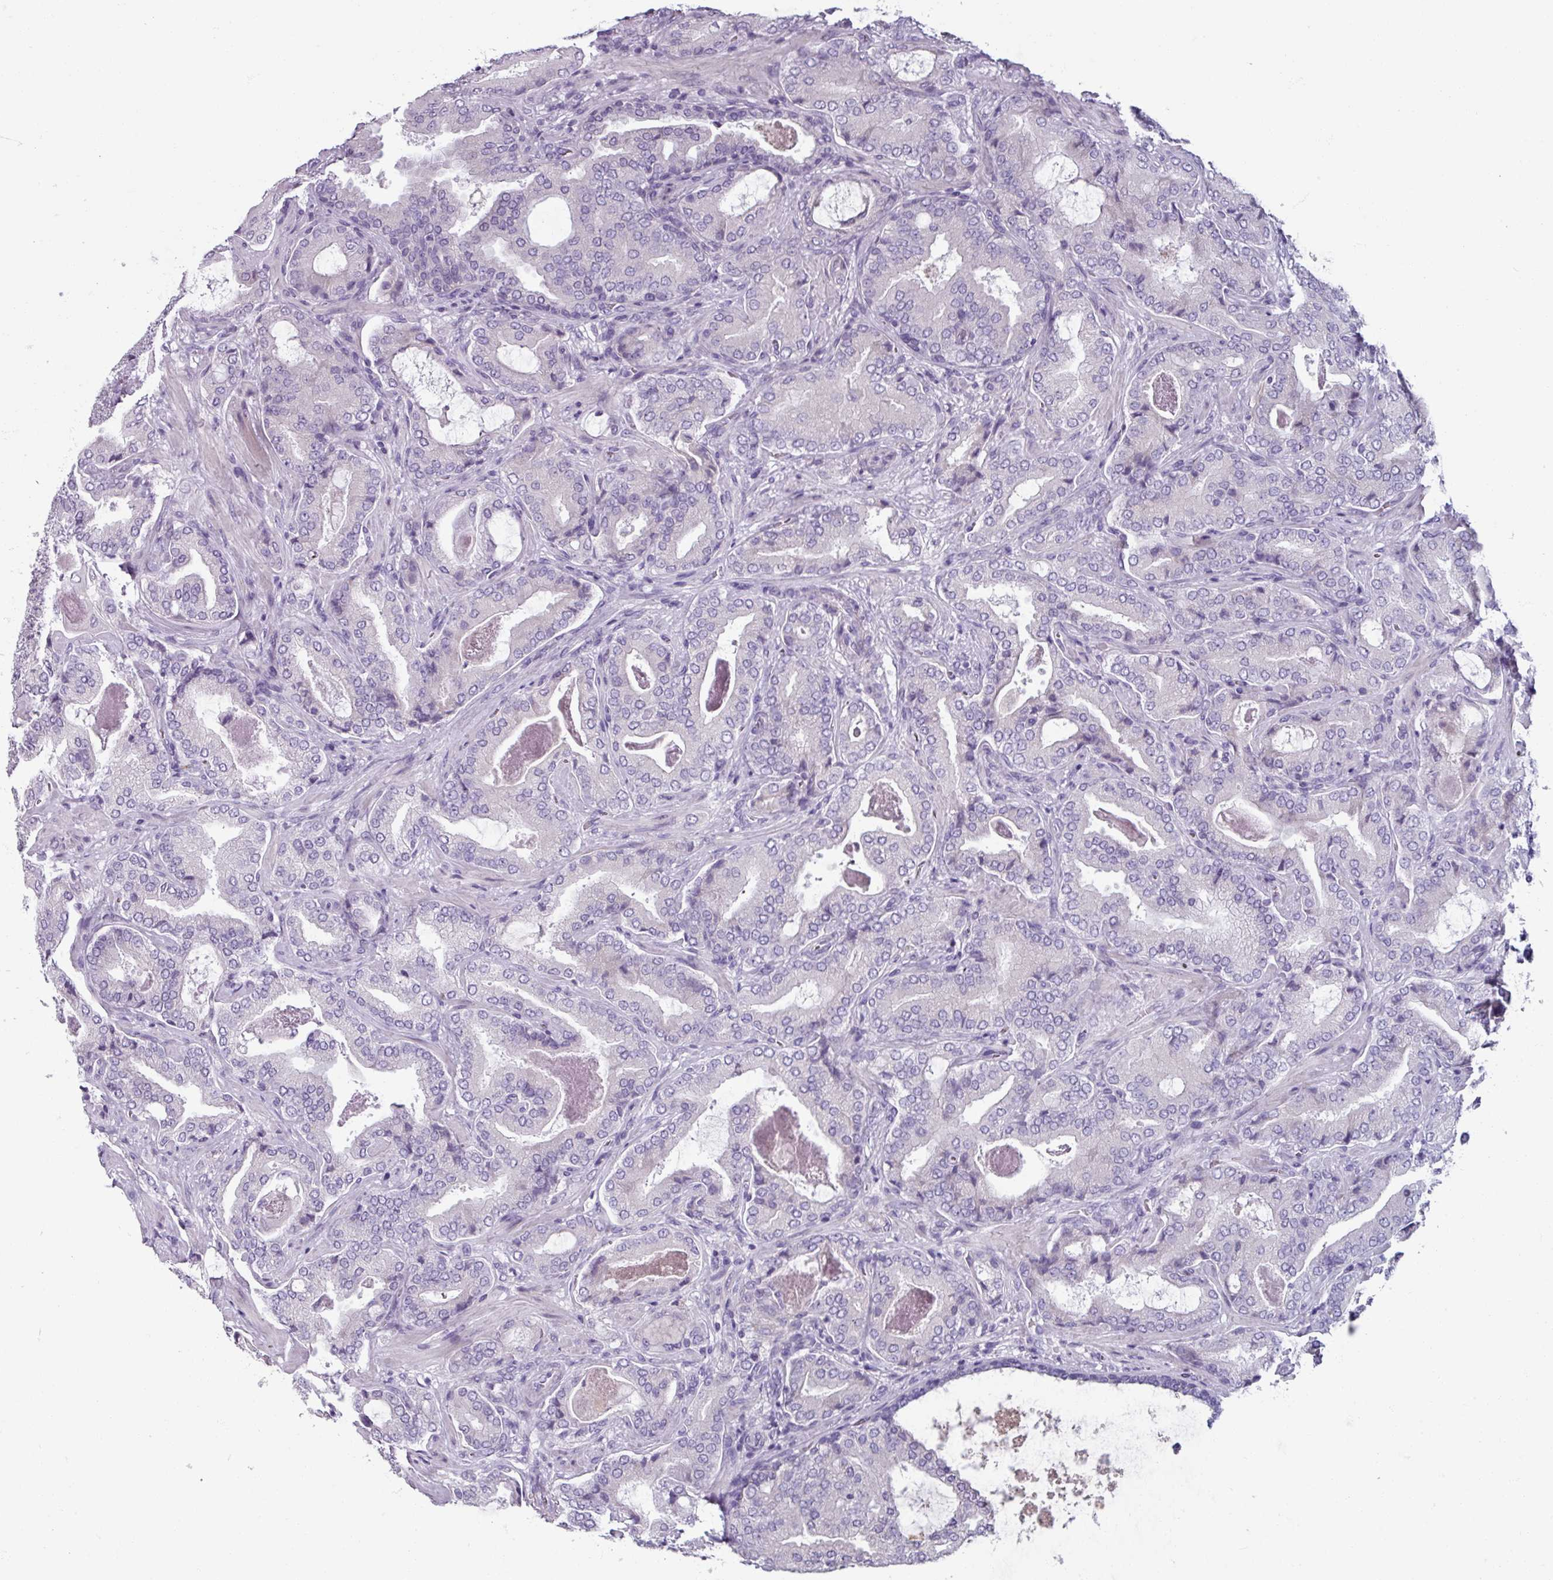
{"staining": {"intensity": "negative", "quantity": "none", "location": "none"}, "tissue": "prostate cancer", "cell_type": "Tumor cells", "image_type": "cancer", "snomed": [{"axis": "morphology", "description": "Adenocarcinoma, High grade"}, {"axis": "topography", "description": "Prostate"}], "caption": "This histopathology image is of prostate cancer (high-grade adenocarcinoma) stained with immunohistochemistry to label a protein in brown with the nuclei are counter-stained blue. There is no expression in tumor cells.", "gene": "SMIM11", "patient": {"sex": "male", "age": 68}}